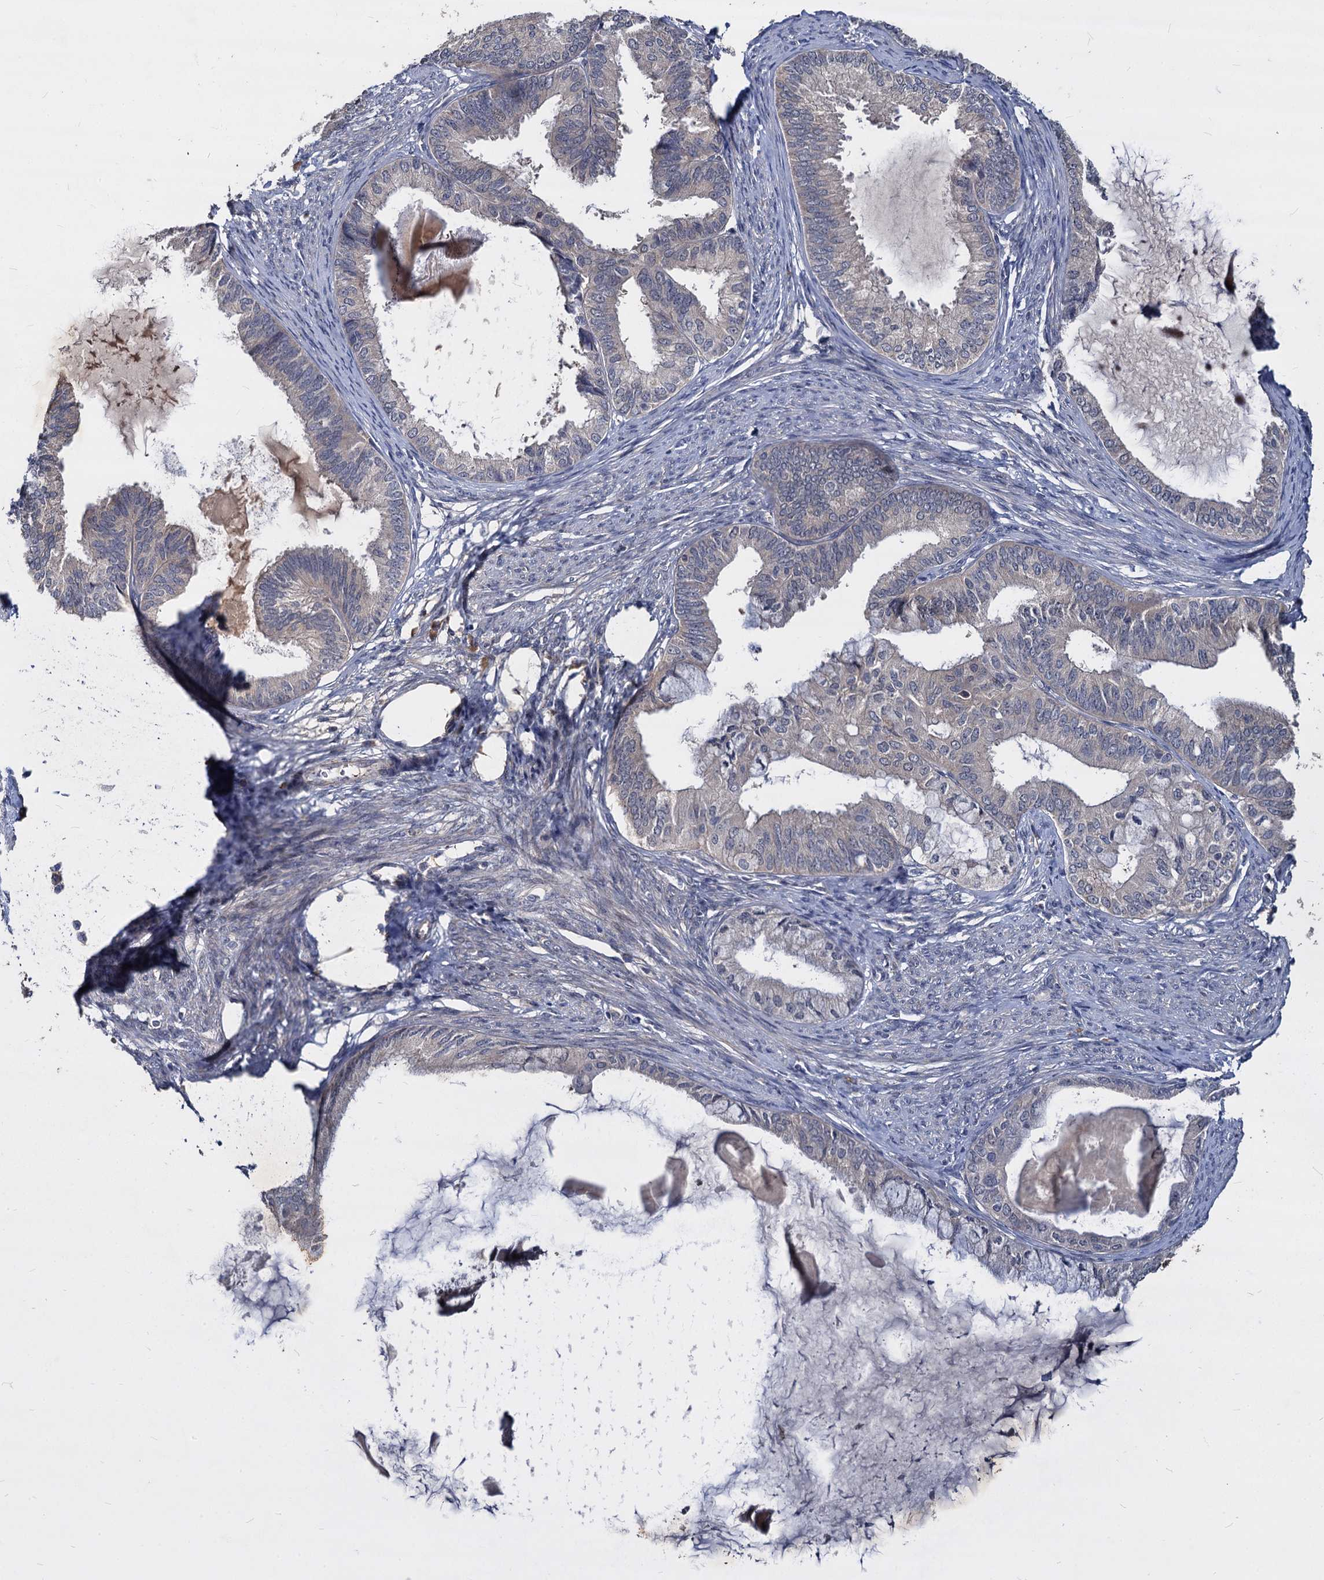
{"staining": {"intensity": "negative", "quantity": "none", "location": "none"}, "tissue": "endometrial cancer", "cell_type": "Tumor cells", "image_type": "cancer", "snomed": [{"axis": "morphology", "description": "Adenocarcinoma, NOS"}, {"axis": "topography", "description": "Endometrium"}], "caption": "DAB immunohistochemical staining of human endometrial cancer displays no significant staining in tumor cells.", "gene": "CCDC184", "patient": {"sex": "female", "age": 86}}